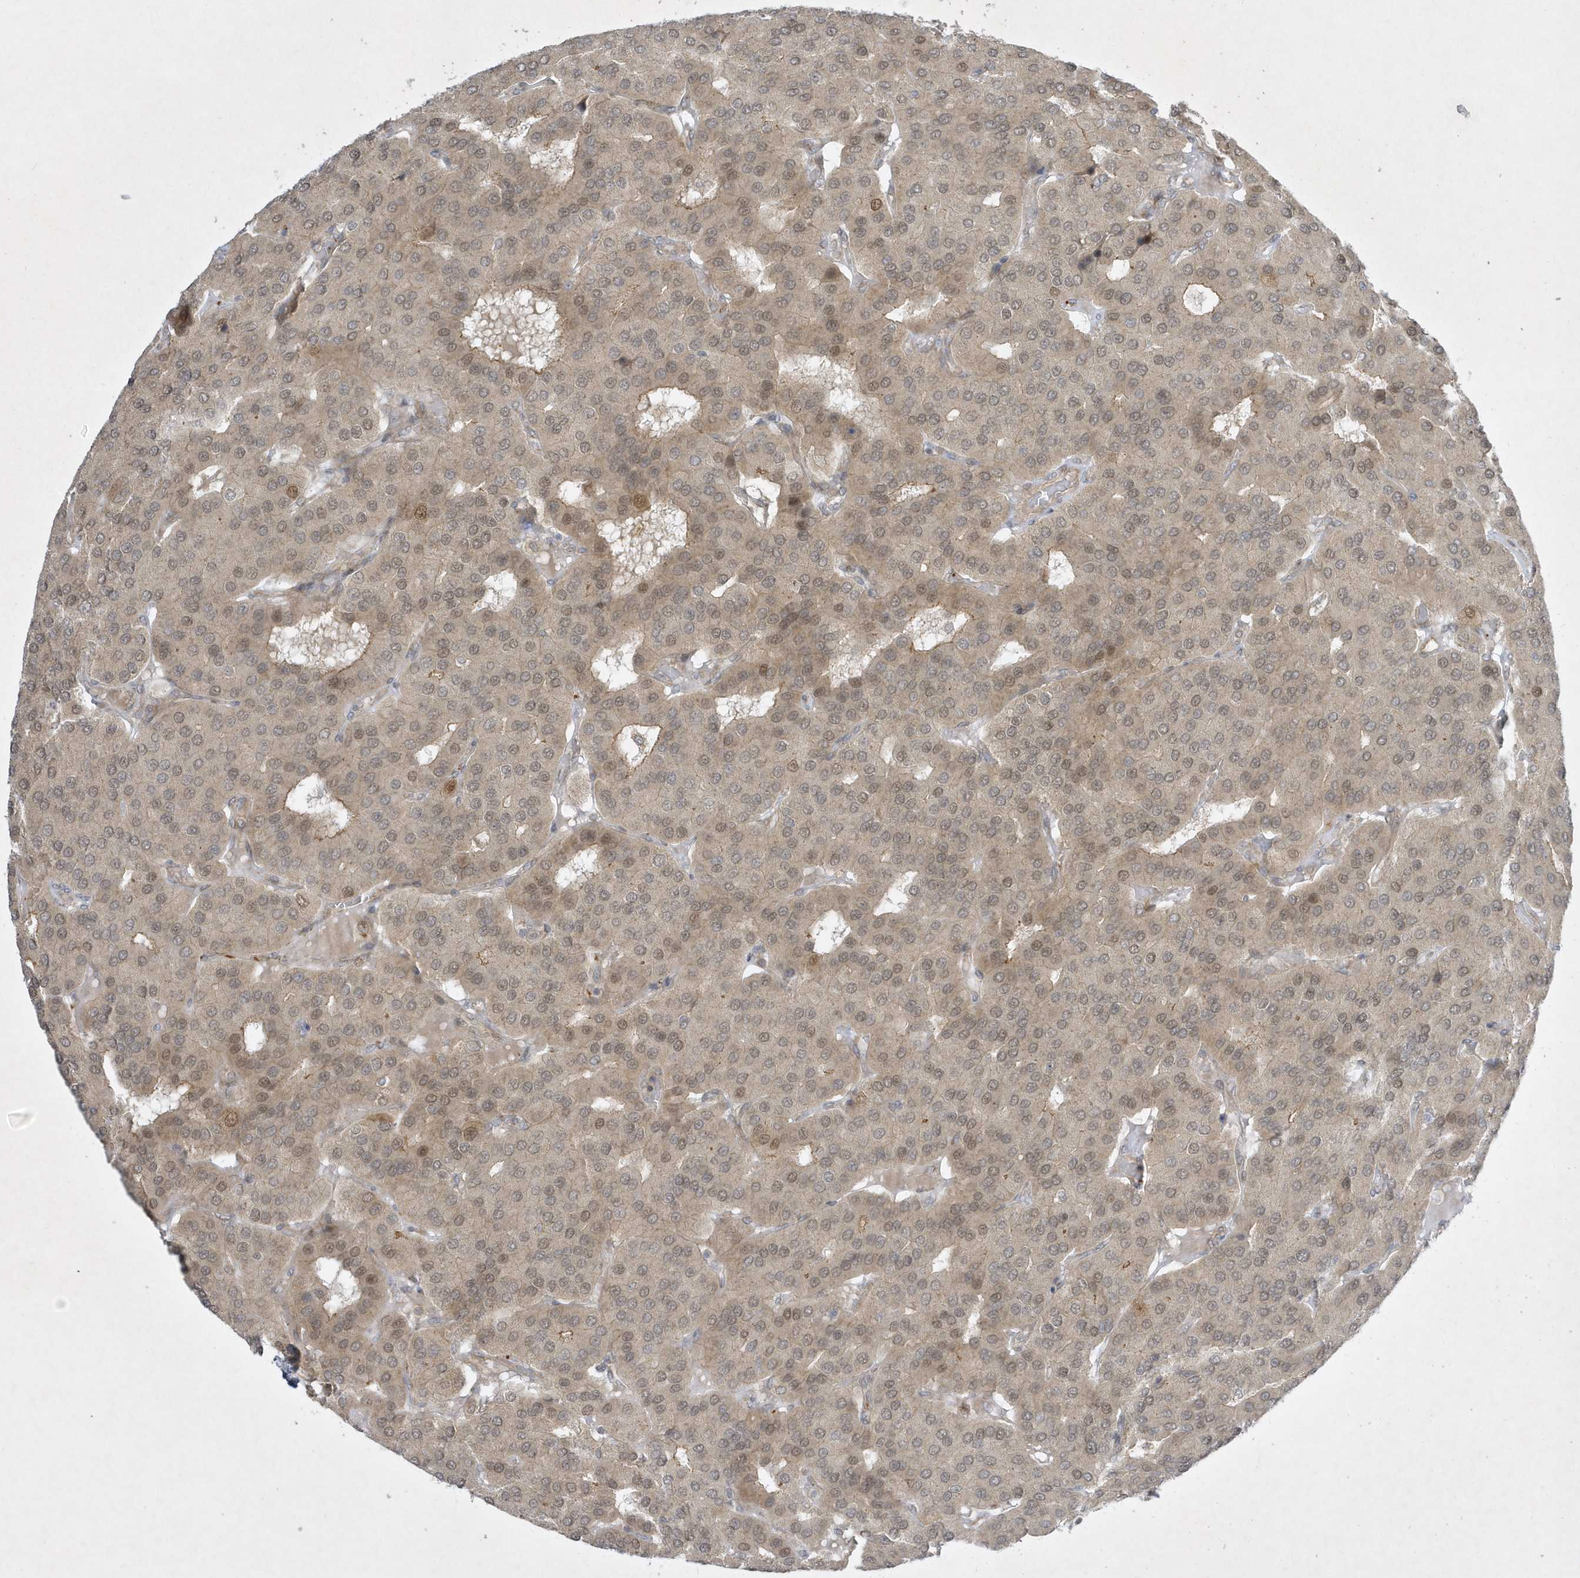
{"staining": {"intensity": "weak", "quantity": "25%-75%", "location": "nuclear"}, "tissue": "parathyroid gland", "cell_type": "Glandular cells", "image_type": "normal", "snomed": [{"axis": "morphology", "description": "Normal tissue, NOS"}, {"axis": "morphology", "description": "Adenoma, NOS"}, {"axis": "topography", "description": "Parathyroid gland"}], "caption": "Protein staining of normal parathyroid gland exhibits weak nuclear expression in about 25%-75% of glandular cells.", "gene": "NAF1", "patient": {"sex": "female", "age": 86}}